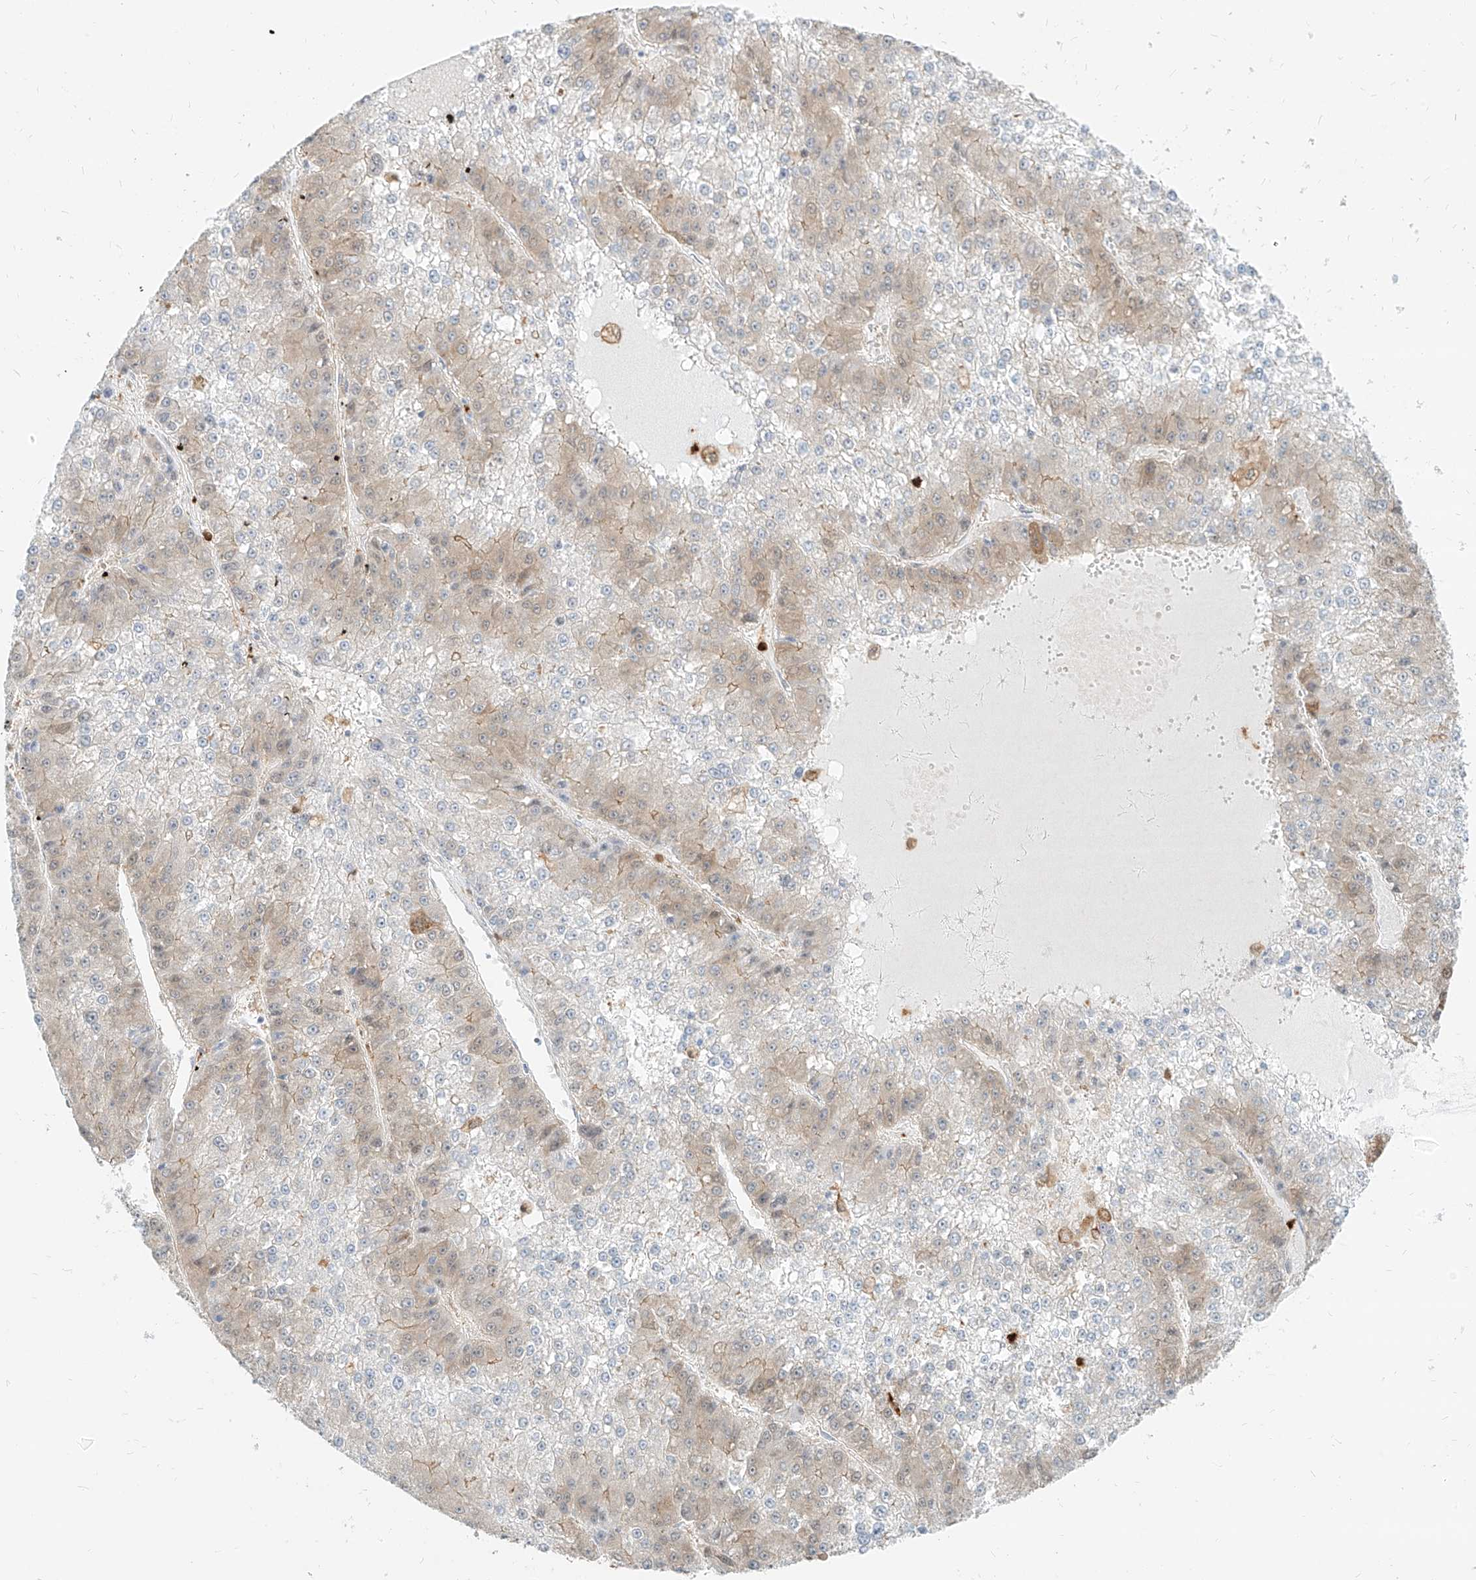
{"staining": {"intensity": "weak", "quantity": "25%-75%", "location": "cytoplasmic/membranous"}, "tissue": "liver cancer", "cell_type": "Tumor cells", "image_type": "cancer", "snomed": [{"axis": "morphology", "description": "Carcinoma, Hepatocellular, NOS"}, {"axis": "topography", "description": "Liver"}], "caption": "Protein staining of hepatocellular carcinoma (liver) tissue shows weak cytoplasmic/membranous staining in about 25%-75% of tumor cells. Using DAB (3,3'-diaminobenzidine) (brown) and hematoxylin (blue) stains, captured at high magnification using brightfield microscopy.", "gene": "PGD", "patient": {"sex": "female", "age": 73}}